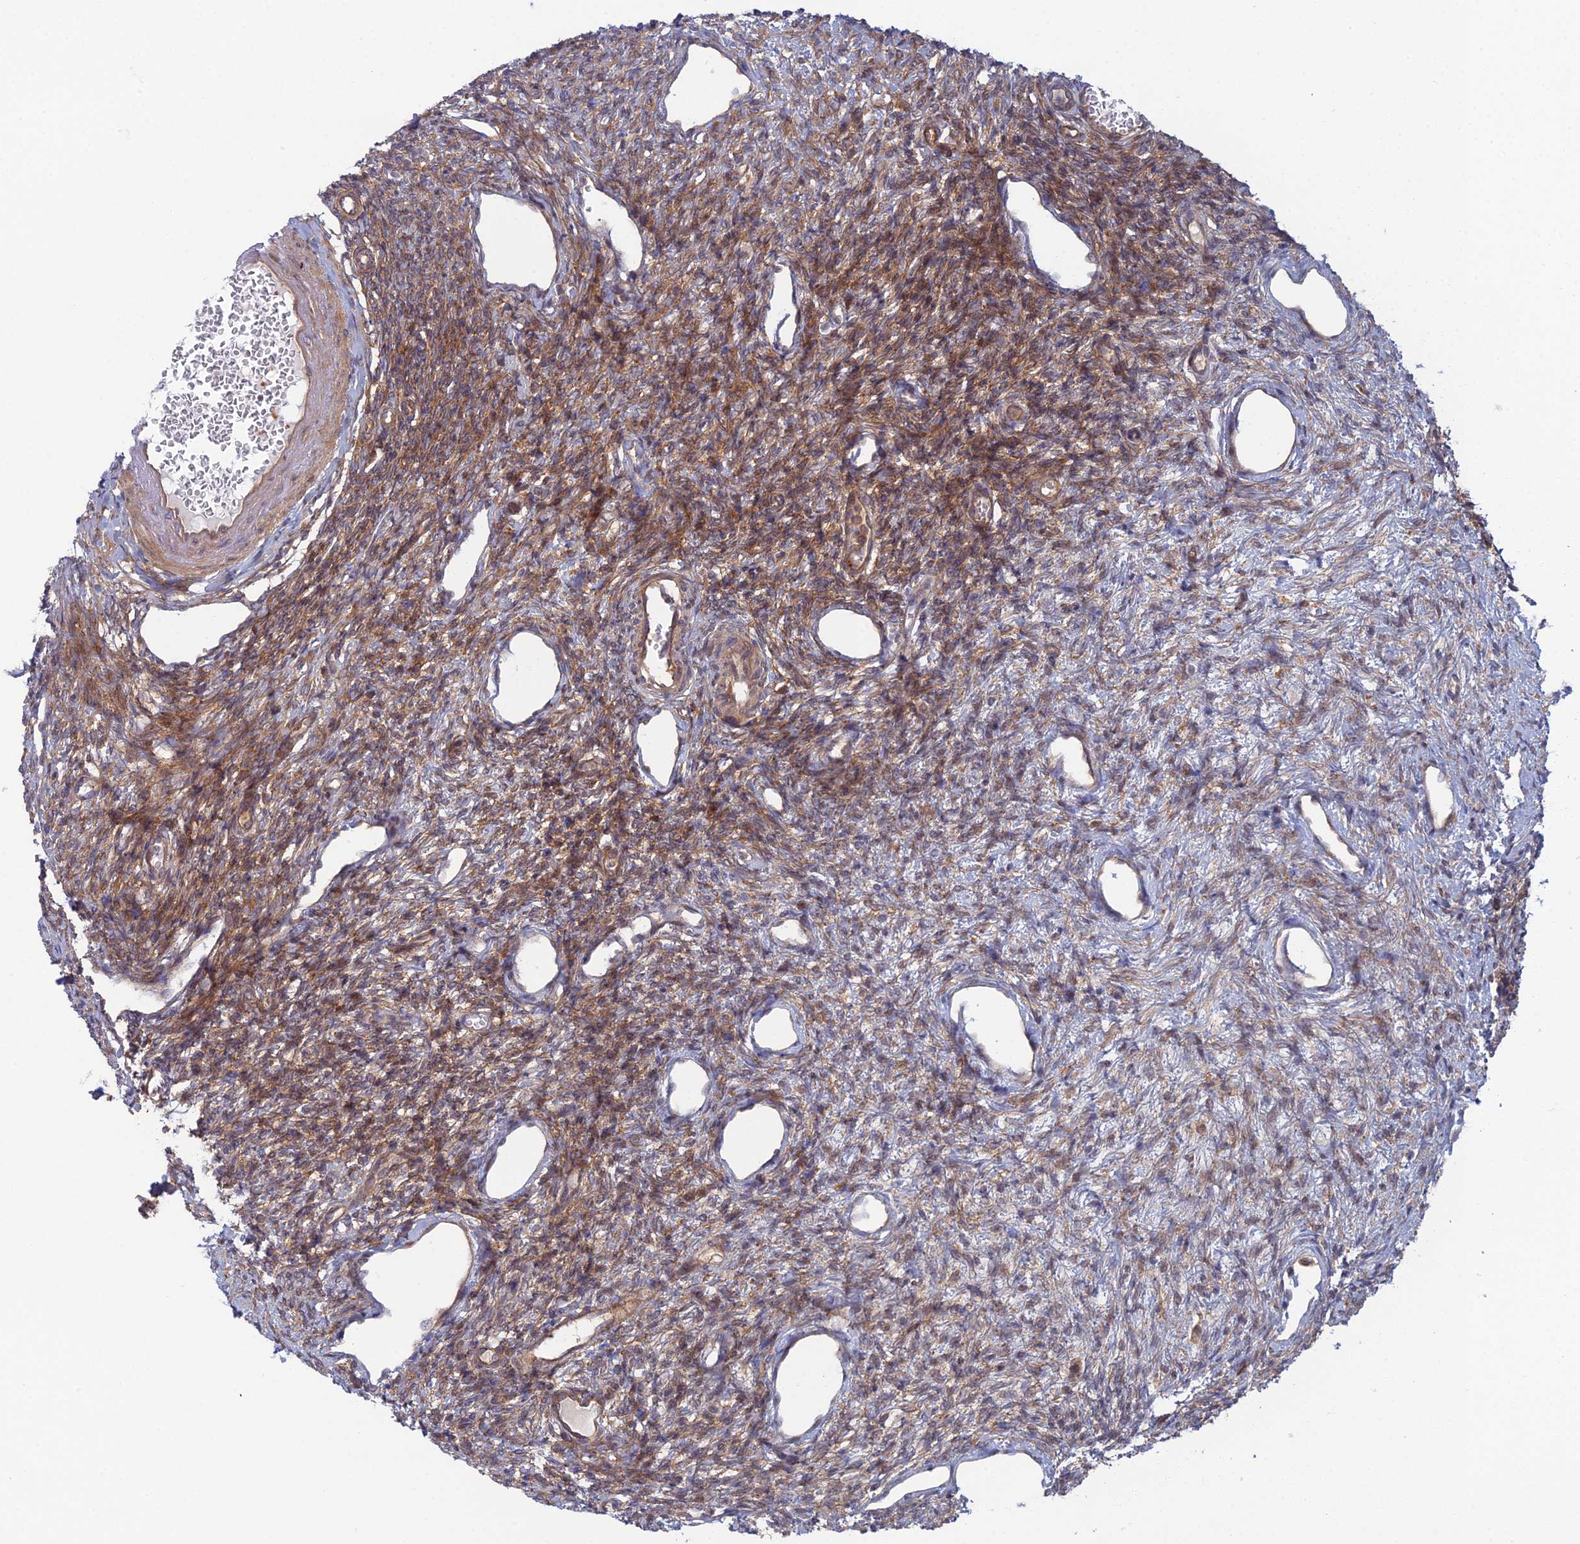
{"staining": {"intensity": "moderate", "quantity": "25%-75%", "location": "cytoplasmic/membranous"}, "tissue": "ovary", "cell_type": "Ovarian stroma cells", "image_type": "normal", "snomed": [{"axis": "morphology", "description": "Normal tissue, NOS"}, {"axis": "morphology", "description": "Cyst, NOS"}, {"axis": "topography", "description": "Ovary"}], "caption": "High-magnification brightfield microscopy of normal ovary stained with DAB (3,3'-diaminobenzidine) (brown) and counterstained with hematoxylin (blue). ovarian stroma cells exhibit moderate cytoplasmic/membranous staining is identified in approximately25%-75% of cells.", "gene": "ABHD1", "patient": {"sex": "female", "age": 33}}